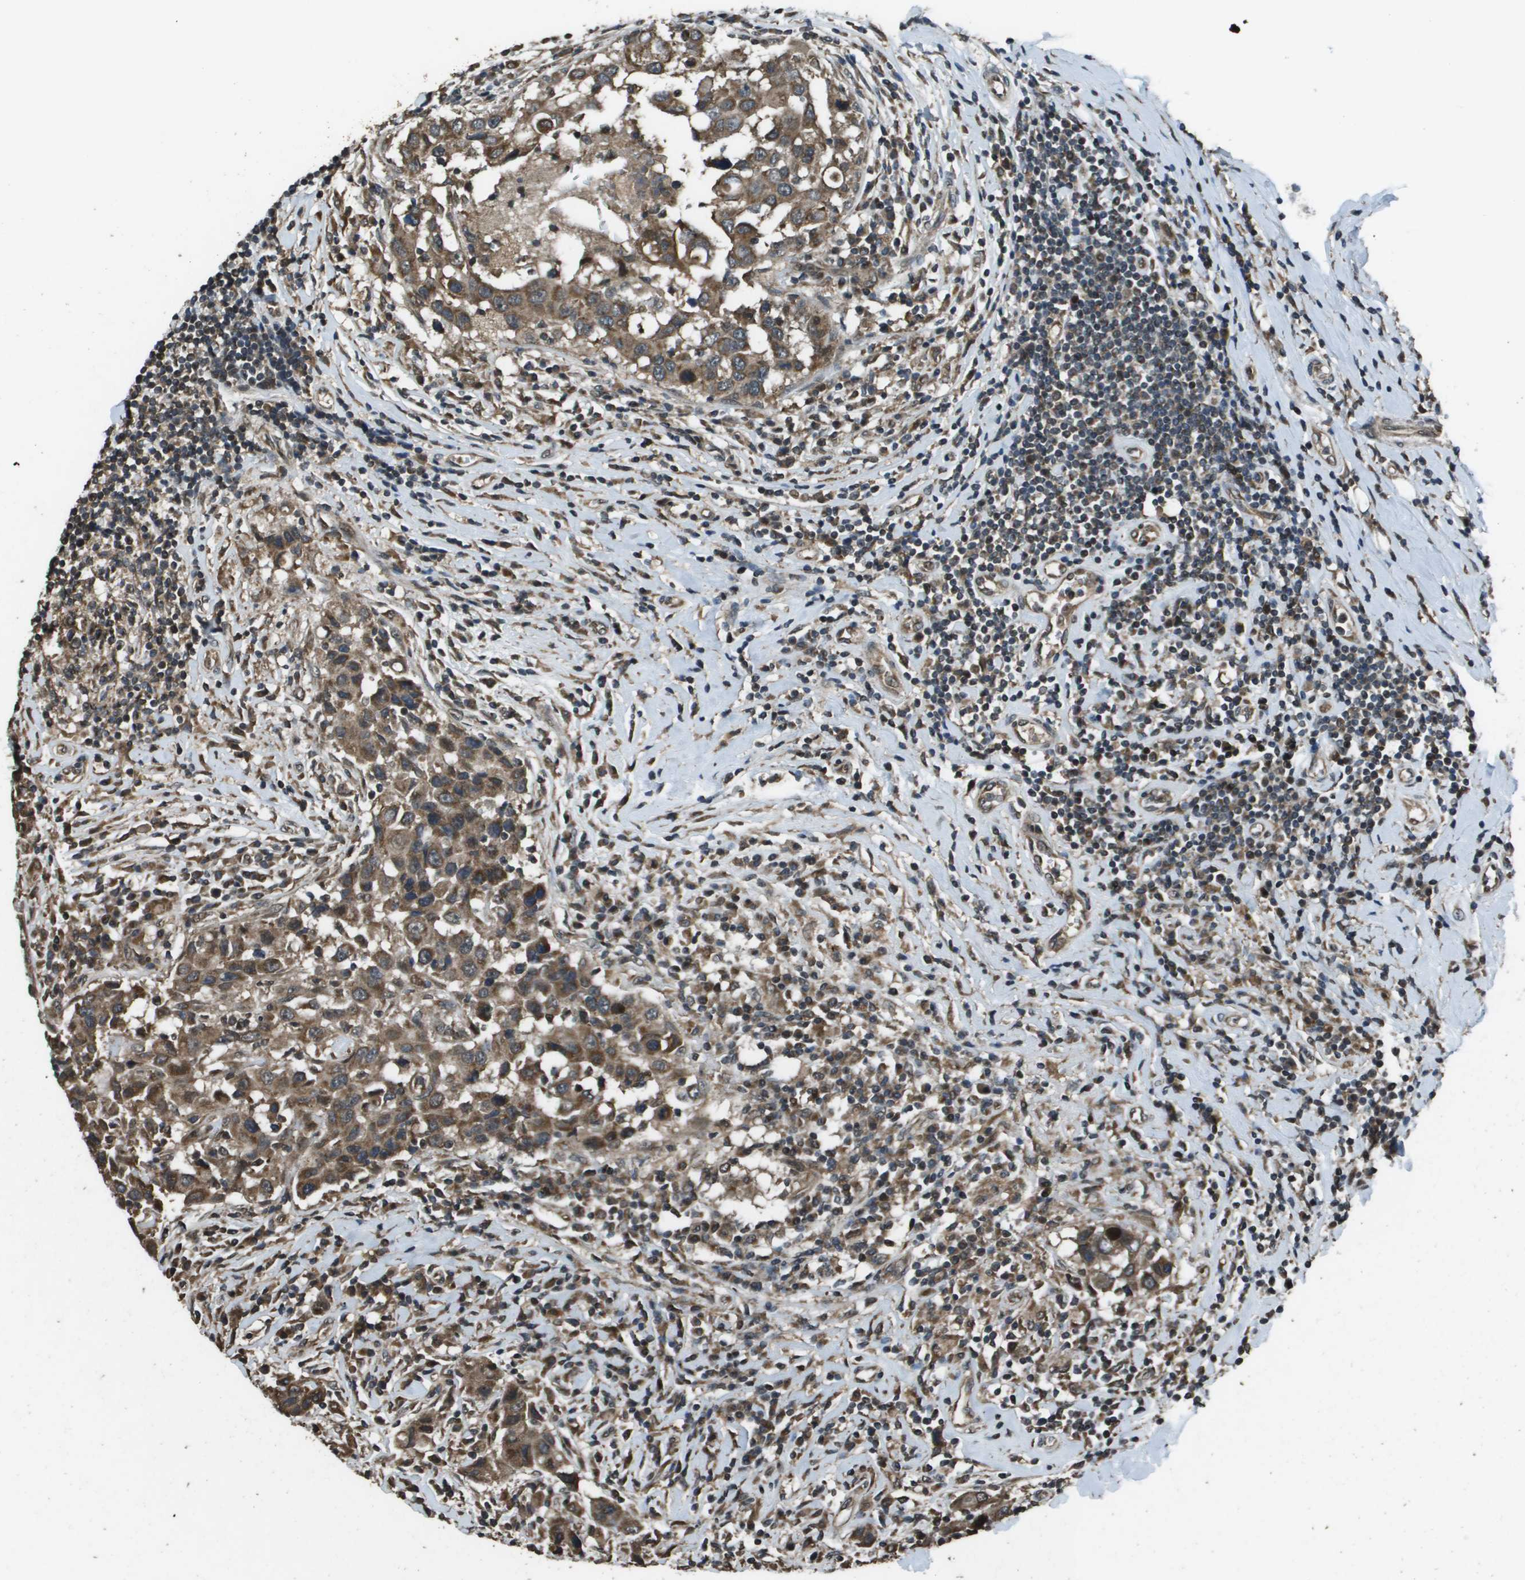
{"staining": {"intensity": "moderate", "quantity": ">75%", "location": "cytoplasmic/membranous"}, "tissue": "breast cancer", "cell_type": "Tumor cells", "image_type": "cancer", "snomed": [{"axis": "morphology", "description": "Duct carcinoma"}, {"axis": "topography", "description": "Breast"}], "caption": "Breast cancer (intraductal carcinoma) was stained to show a protein in brown. There is medium levels of moderate cytoplasmic/membranous expression in about >75% of tumor cells.", "gene": "FIG4", "patient": {"sex": "female", "age": 27}}